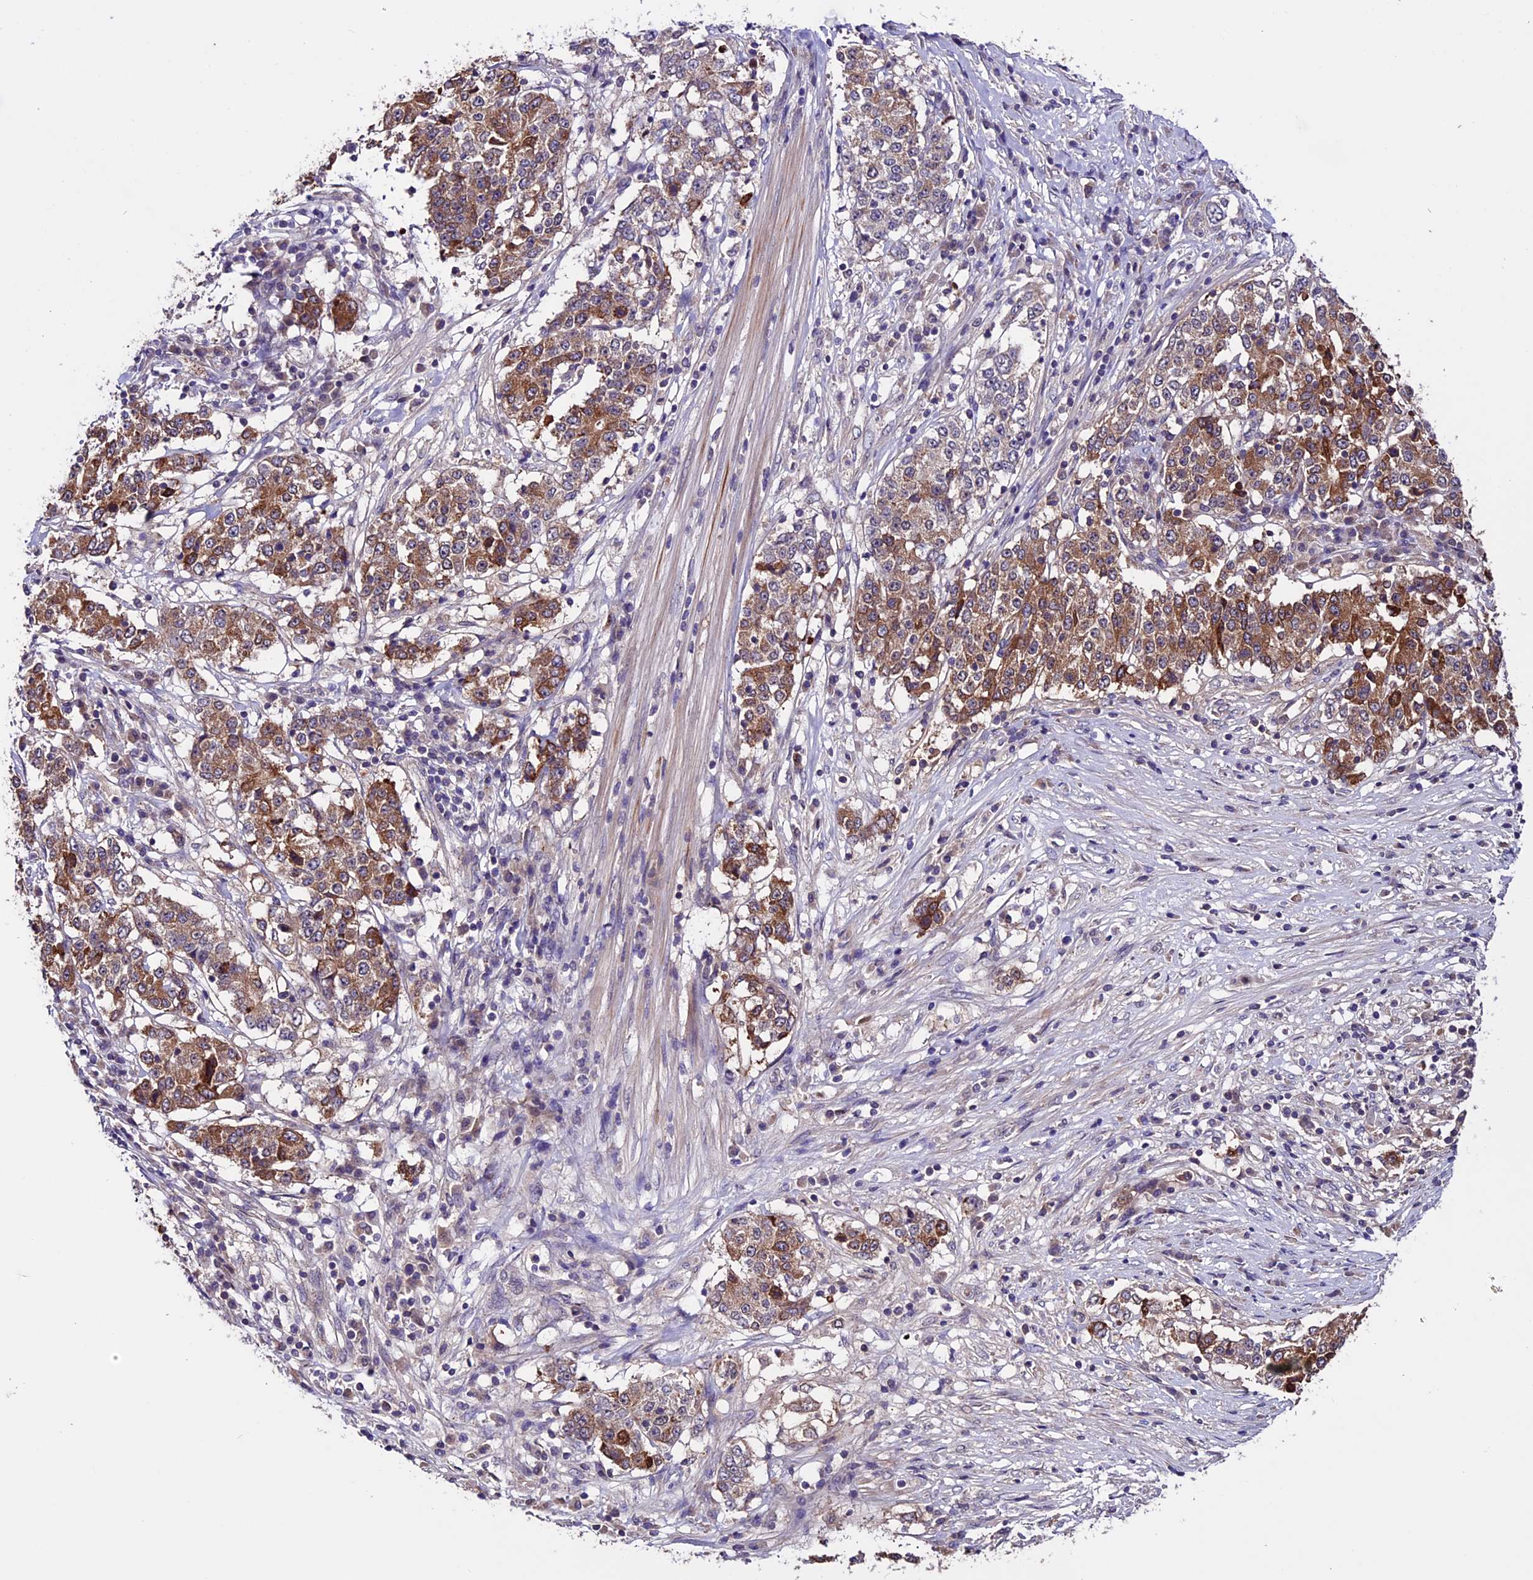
{"staining": {"intensity": "moderate", "quantity": "25%-75%", "location": "cytoplasmic/membranous"}, "tissue": "stomach cancer", "cell_type": "Tumor cells", "image_type": "cancer", "snomed": [{"axis": "morphology", "description": "Adenocarcinoma, NOS"}, {"axis": "topography", "description": "Stomach"}], "caption": "This photomicrograph shows stomach cancer (adenocarcinoma) stained with immunohistochemistry to label a protein in brown. The cytoplasmic/membranous of tumor cells show moderate positivity for the protein. Nuclei are counter-stained blue.", "gene": "RINL", "patient": {"sex": "male", "age": 59}}